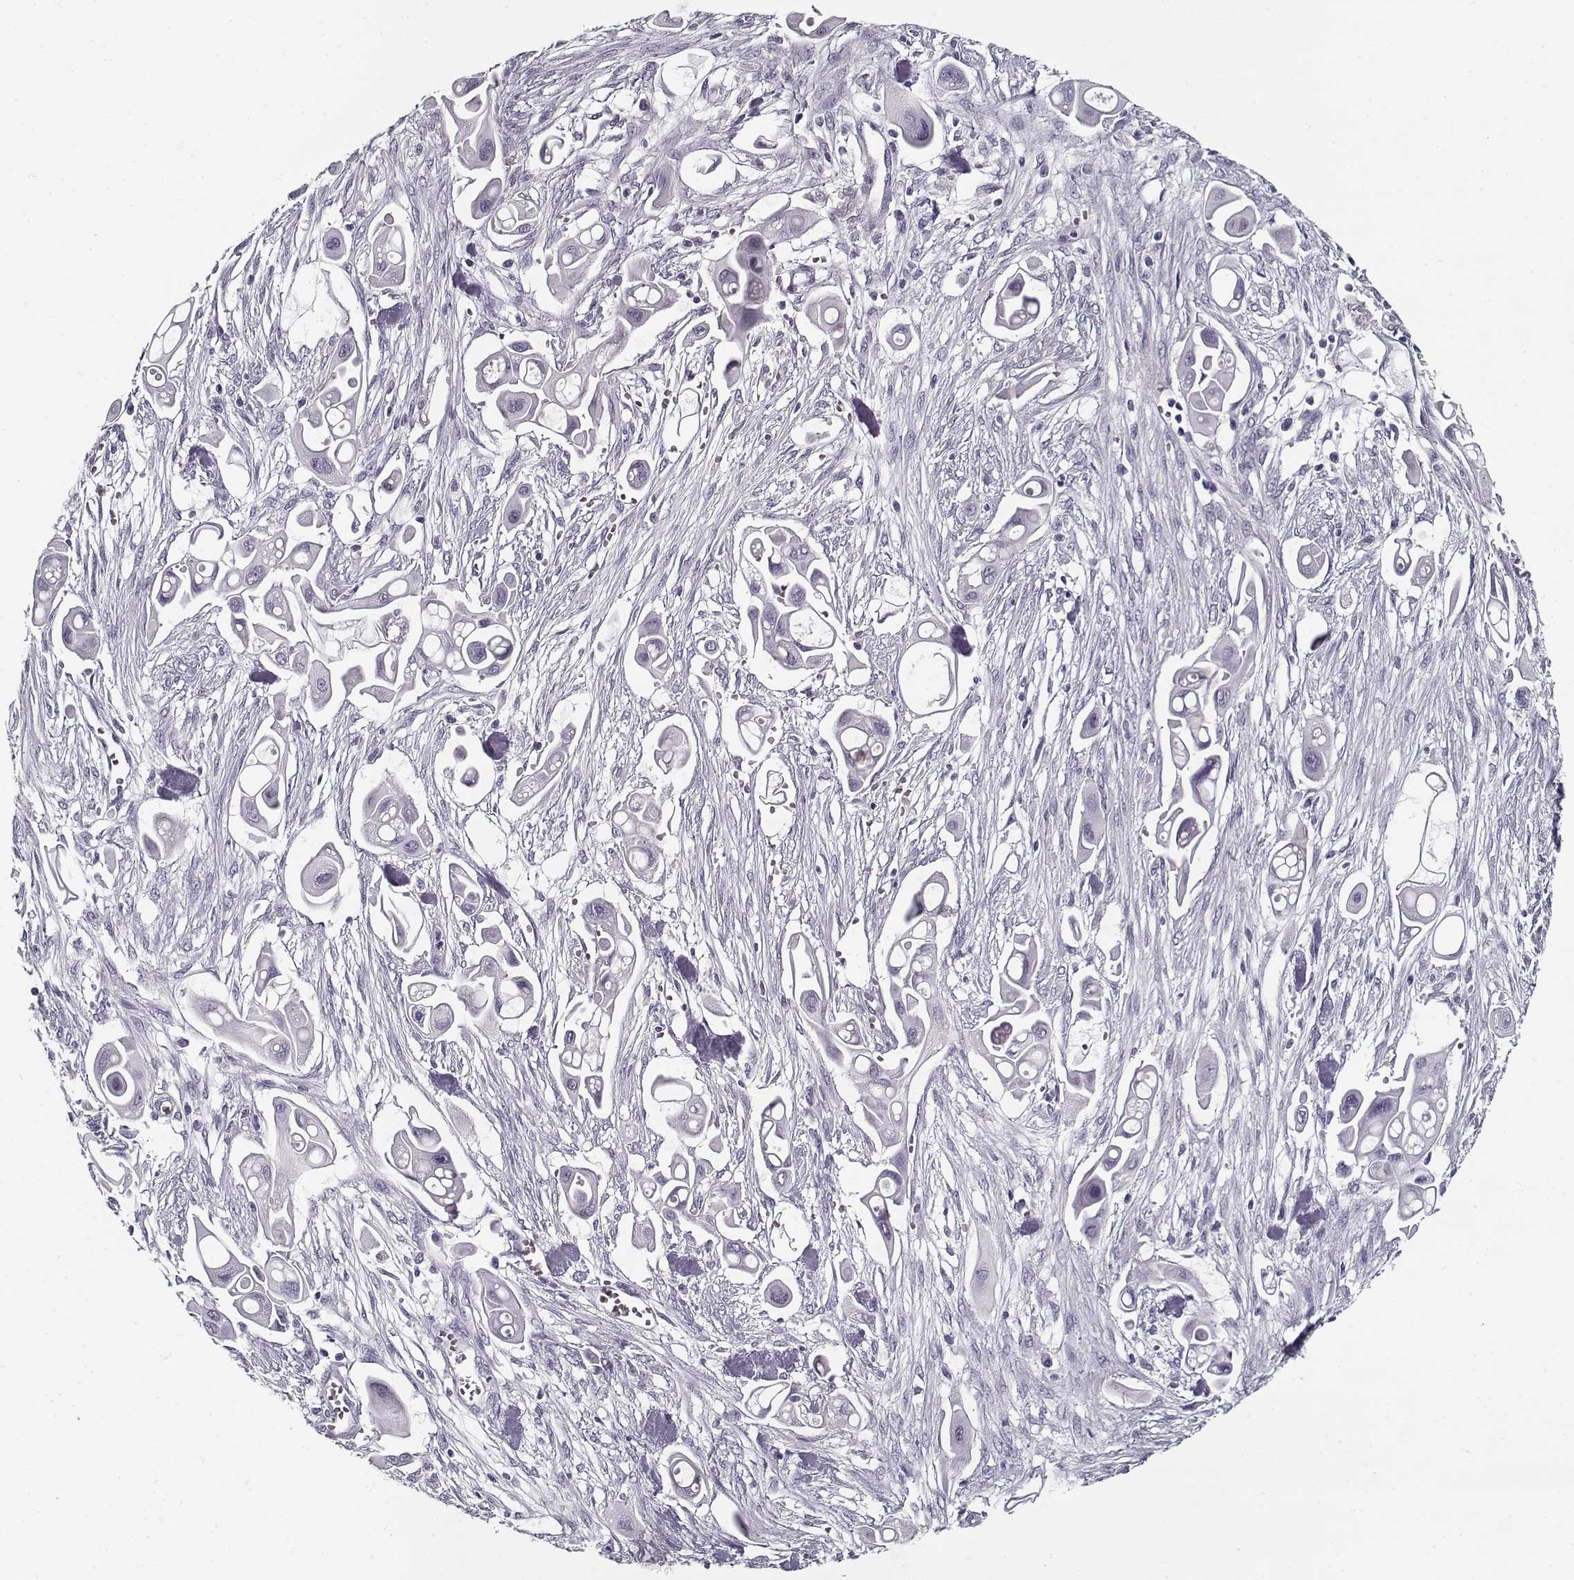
{"staining": {"intensity": "negative", "quantity": "none", "location": "none"}, "tissue": "pancreatic cancer", "cell_type": "Tumor cells", "image_type": "cancer", "snomed": [{"axis": "morphology", "description": "Adenocarcinoma, NOS"}, {"axis": "topography", "description": "Pancreas"}], "caption": "A high-resolution photomicrograph shows immunohistochemistry staining of pancreatic adenocarcinoma, which demonstrates no significant expression in tumor cells. (DAB (3,3'-diaminobenzidine) IHC visualized using brightfield microscopy, high magnification).", "gene": "SPACA9", "patient": {"sex": "male", "age": 50}}